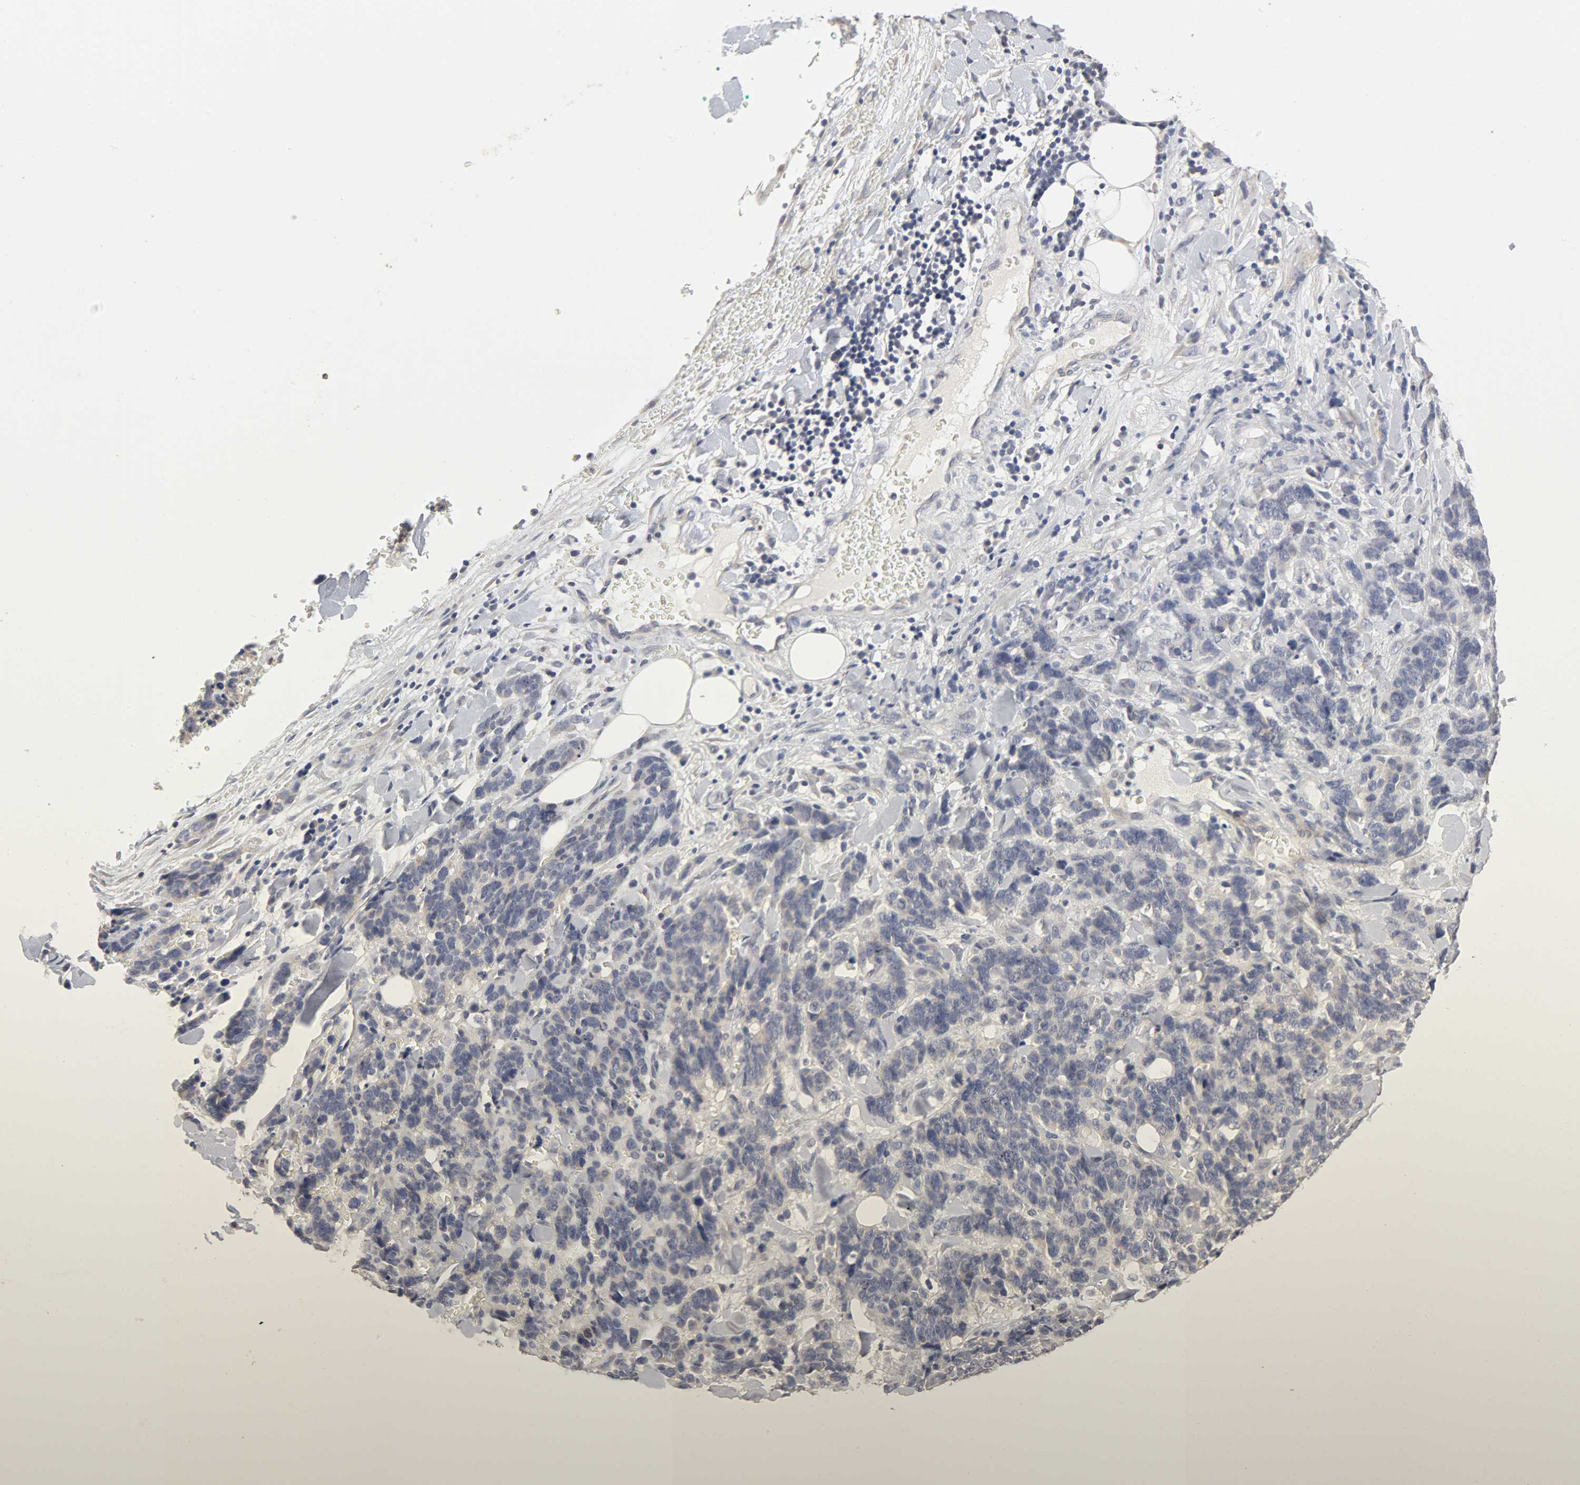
{"staining": {"intensity": "negative", "quantity": "none", "location": "none"}, "tissue": "lung cancer", "cell_type": "Tumor cells", "image_type": "cancer", "snomed": [{"axis": "morphology", "description": "Neoplasm, malignant, NOS"}, {"axis": "topography", "description": "Lung"}], "caption": "This is an immunohistochemistry histopathology image of lung cancer. There is no positivity in tumor cells.", "gene": "SLC10A2", "patient": {"sex": "female", "age": 58}}